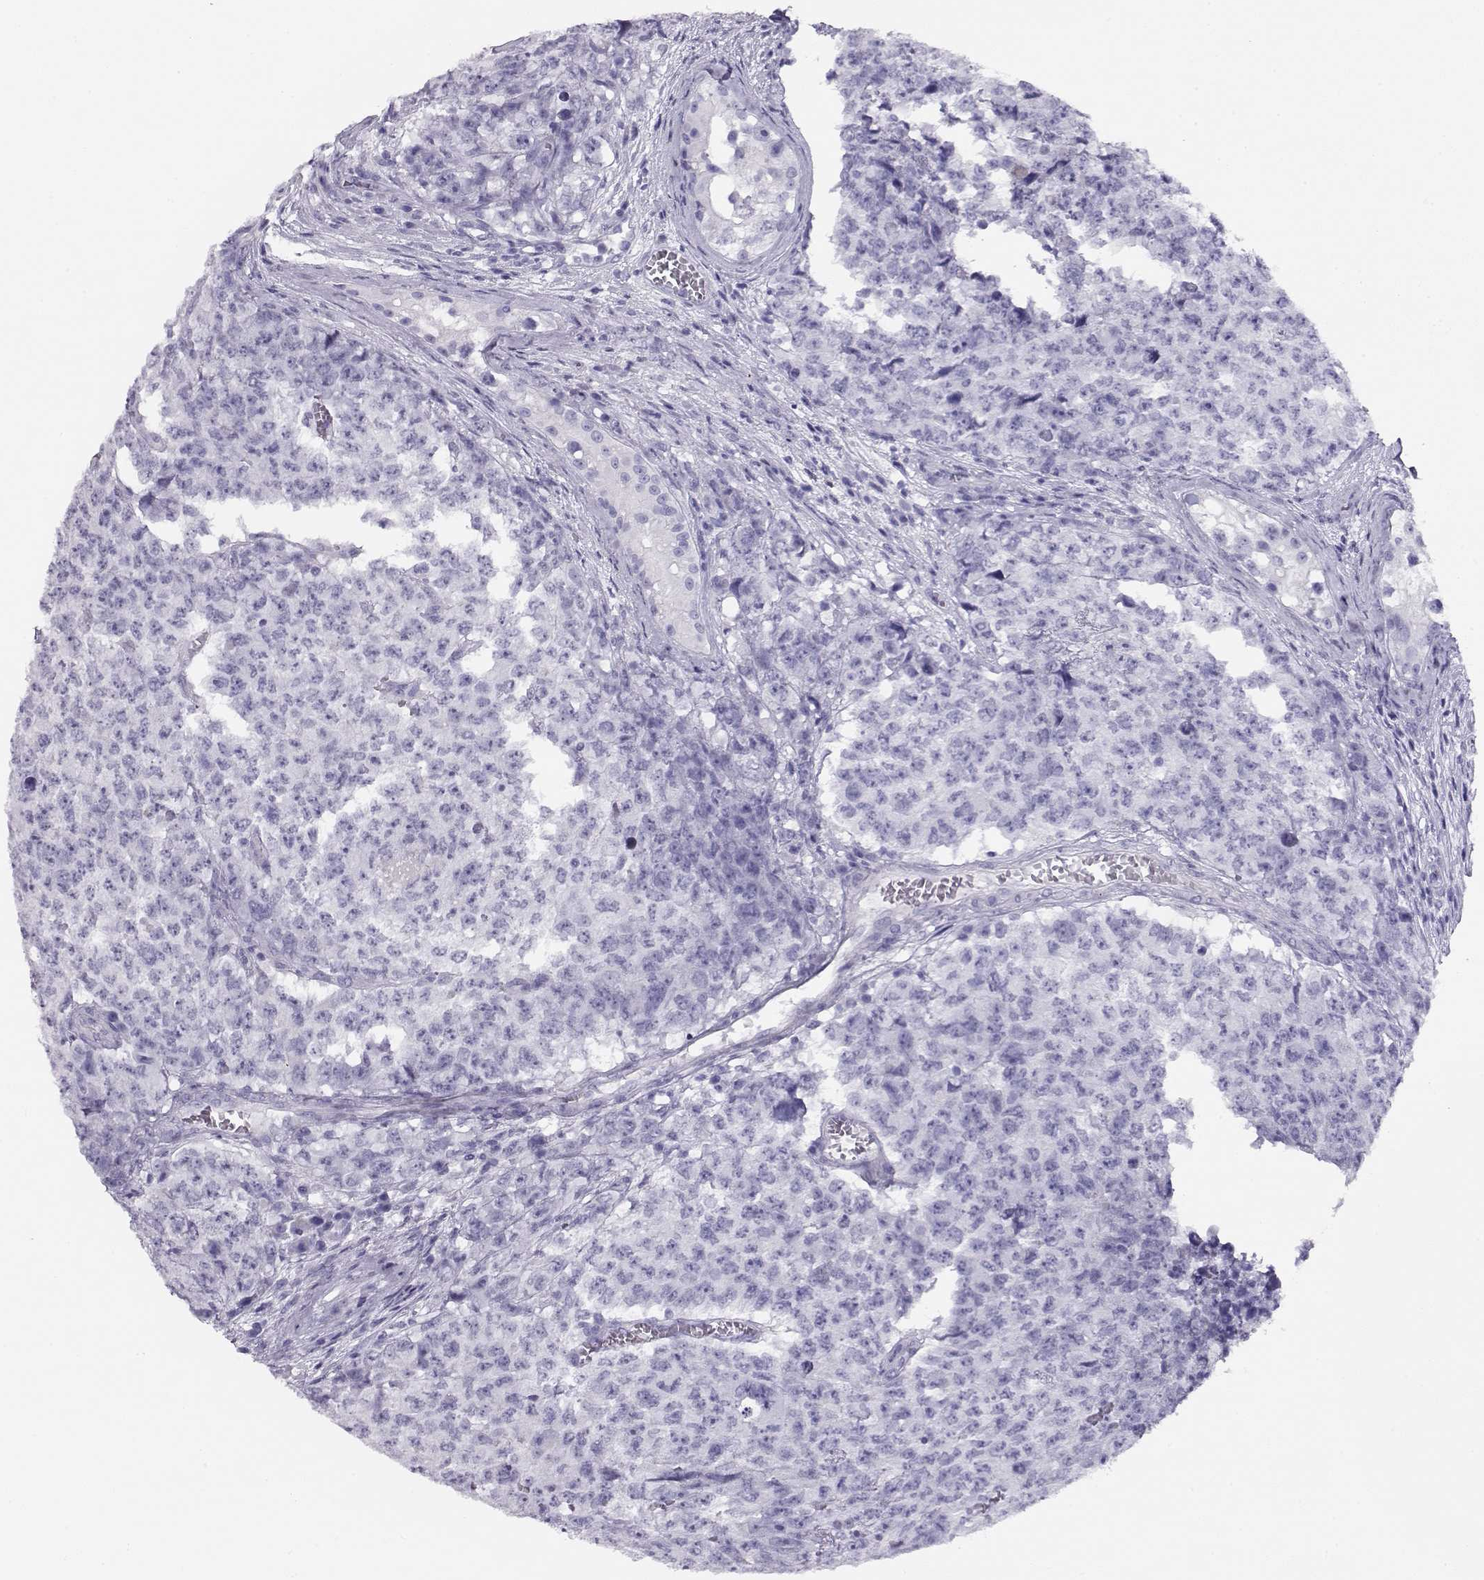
{"staining": {"intensity": "negative", "quantity": "none", "location": "none"}, "tissue": "testis cancer", "cell_type": "Tumor cells", "image_type": "cancer", "snomed": [{"axis": "morphology", "description": "Carcinoma, Embryonal, NOS"}, {"axis": "topography", "description": "Testis"}], "caption": "Testis cancer (embryonal carcinoma) was stained to show a protein in brown. There is no significant positivity in tumor cells.", "gene": "CRX", "patient": {"sex": "male", "age": 23}}